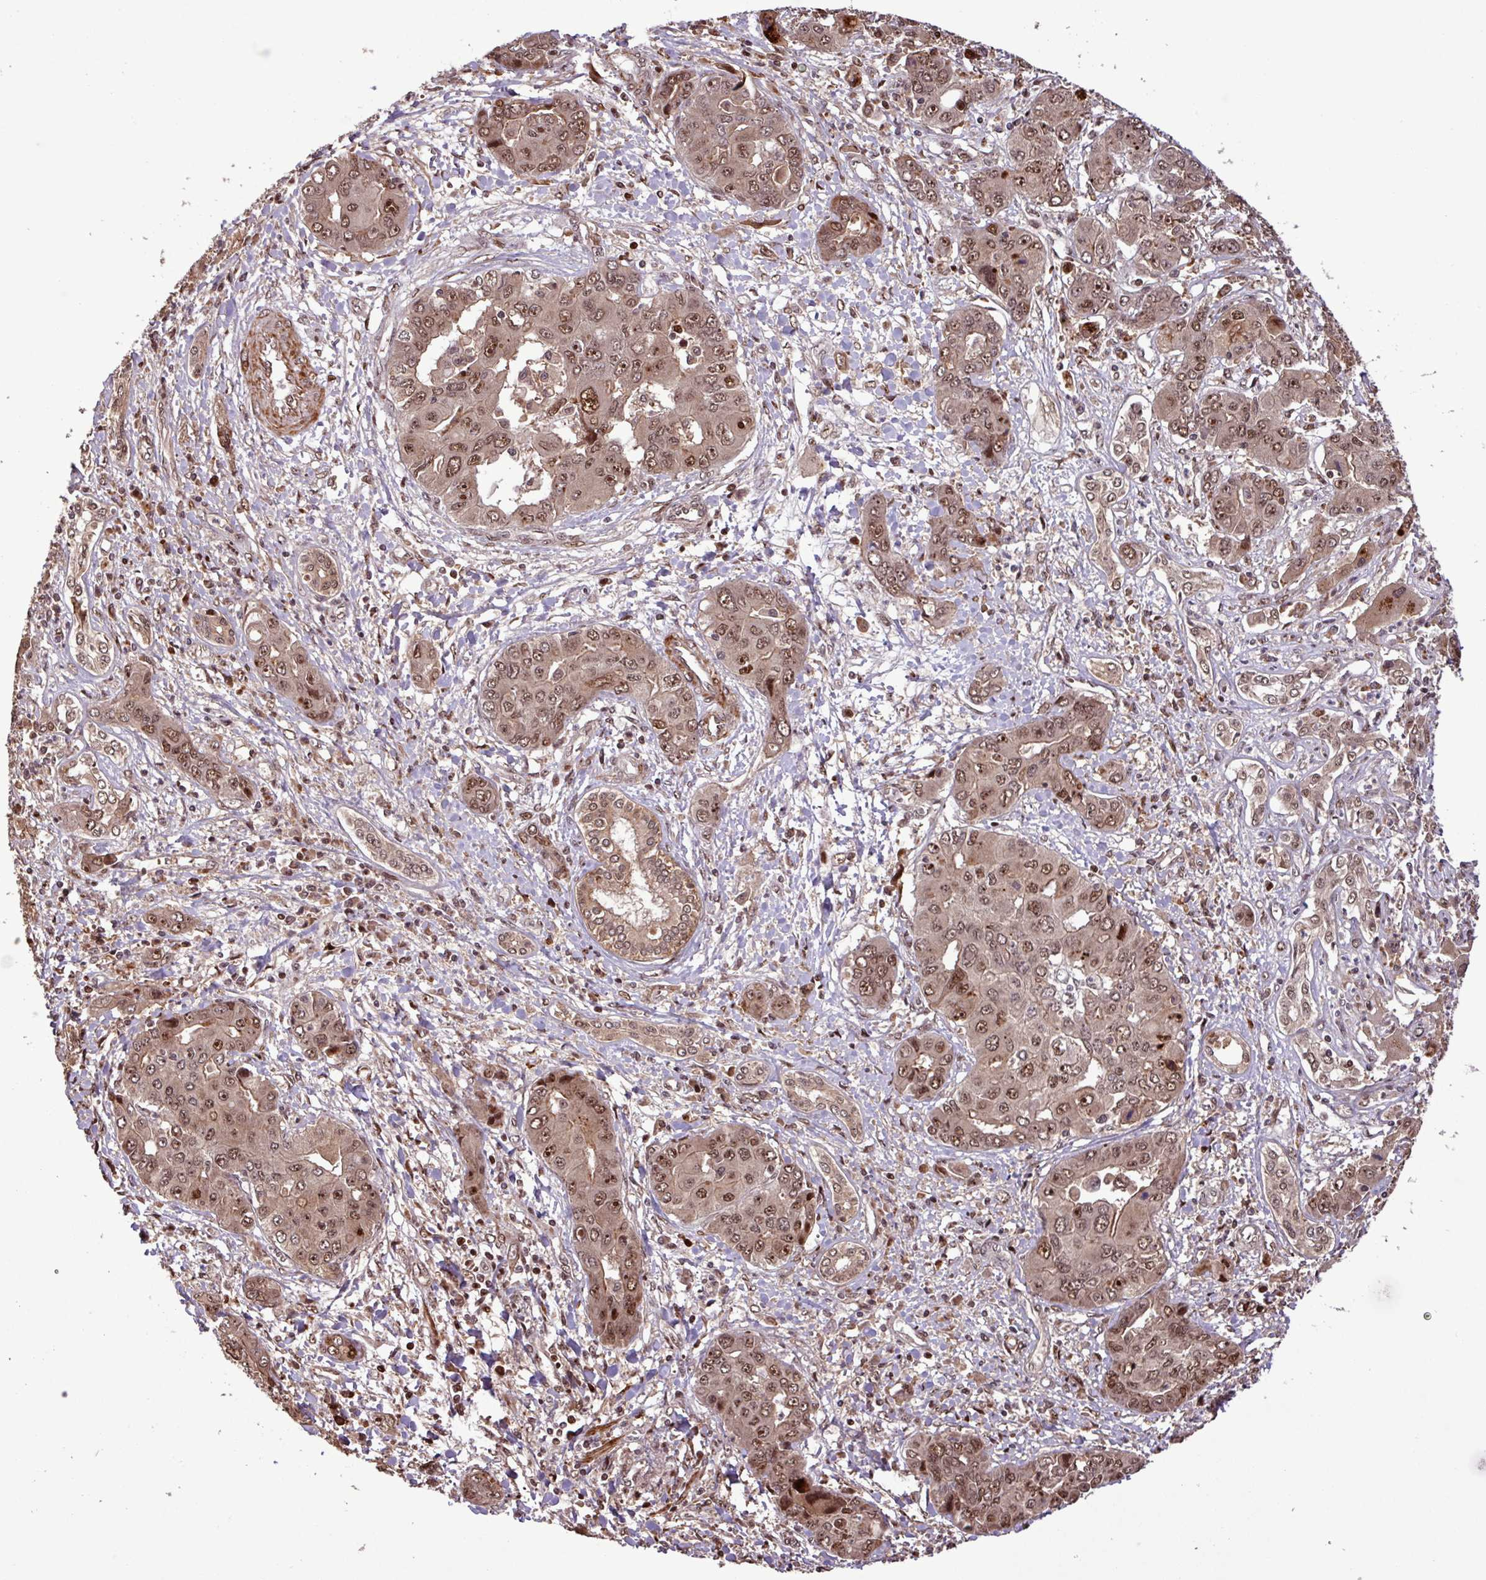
{"staining": {"intensity": "moderate", "quantity": ">75%", "location": "cytoplasmic/membranous,nuclear"}, "tissue": "liver cancer", "cell_type": "Tumor cells", "image_type": "cancer", "snomed": [{"axis": "morphology", "description": "Cholangiocarcinoma"}, {"axis": "topography", "description": "Liver"}], "caption": "High-magnification brightfield microscopy of liver cancer stained with DAB (brown) and counterstained with hematoxylin (blue). tumor cells exhibit moderate cytoplasmic/membranous and nuclear positivity is seen in about>75% of cells. The protein is stained brown, and the nuclei are stained in blue (DAB (3,3'-diaminobenzidine) IHC with brightfield microscopy, high magnification).", "gene": "SLC22A24", "patient": {"sex": "male", "age": 67}}